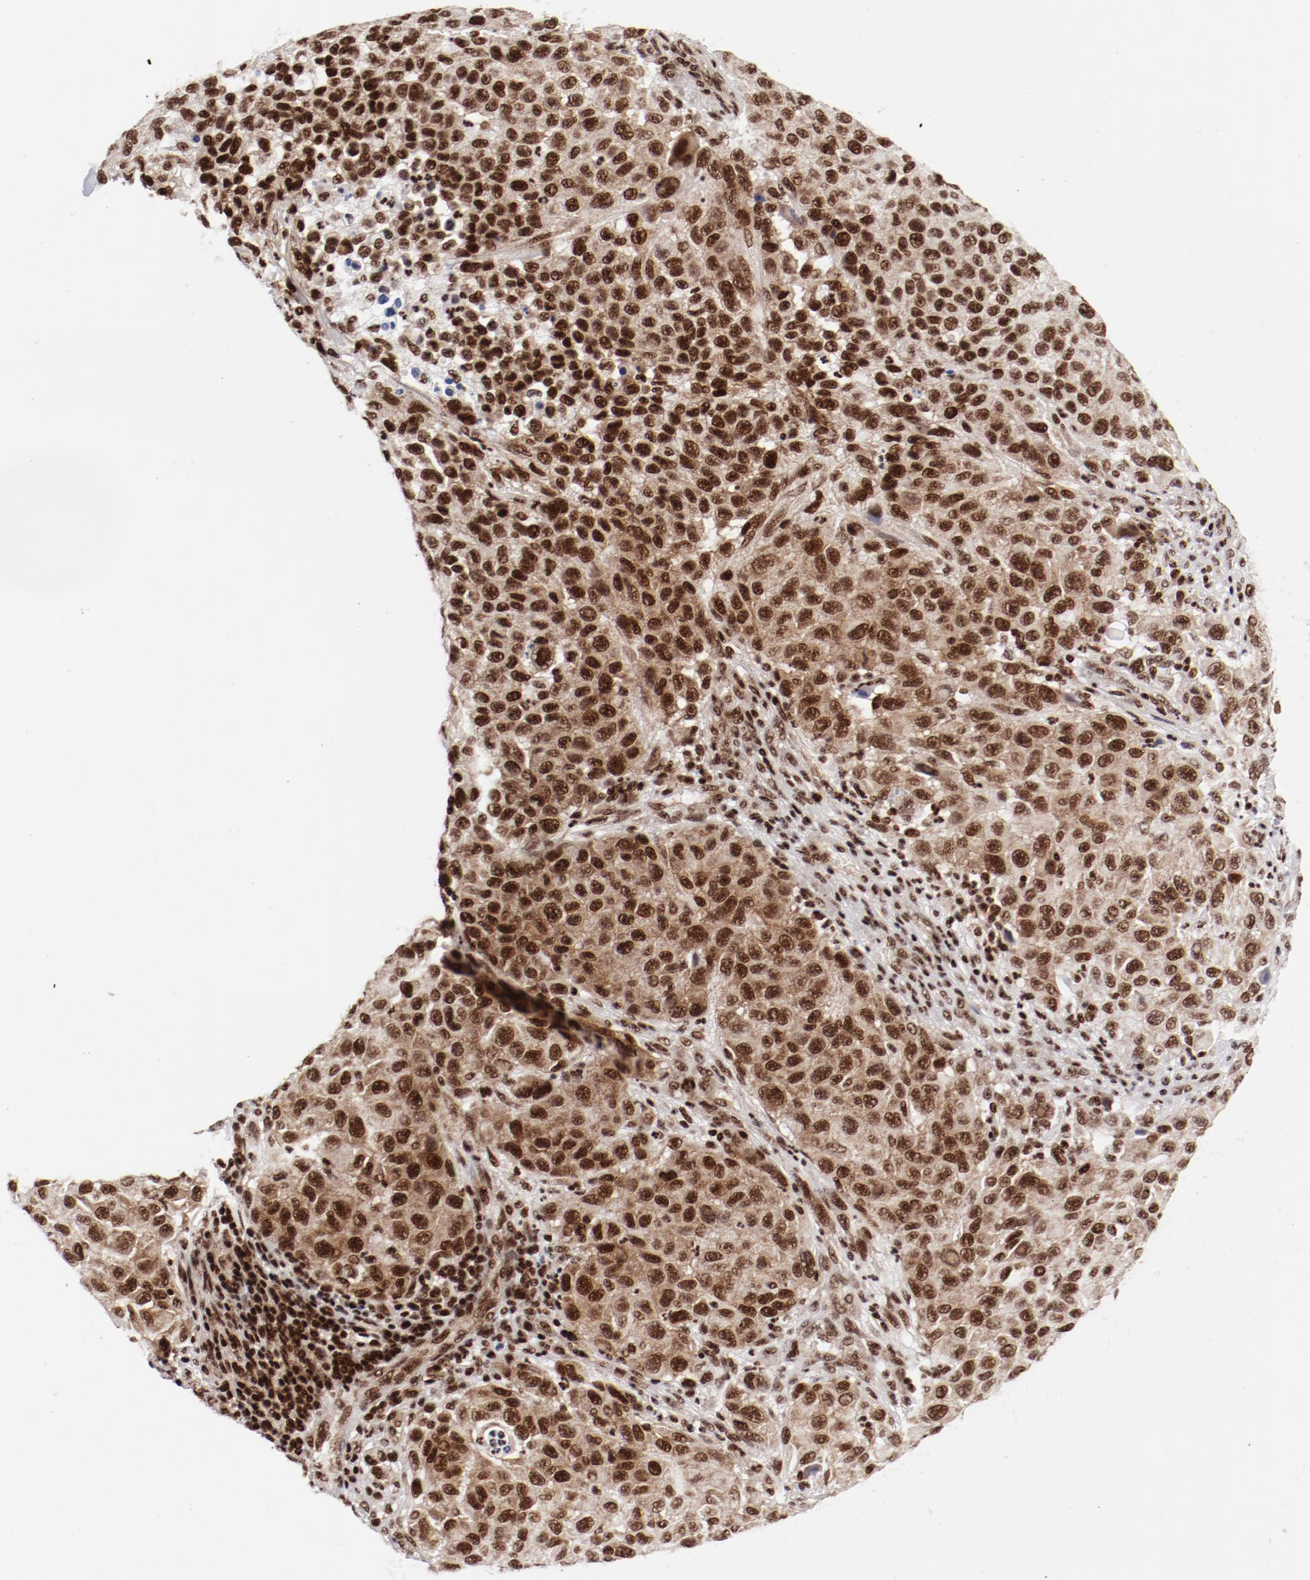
{"staining": {"intensity": "strong", "quantity": ">75%", "location": "nuclear"}, "tissue": "melanoma", "cell_type": "Tumor cells", "image_type": "cancer", "snomed": [{"axis": "morphology", "description": "Malignant melanoma, Metastatic site"}, {"axis": "topography", "description": "Lymph node"}], "caption": "Protein staining exhibits strong nuclear expression in about >75% of tumor cells in malignant melanoma (metastatic site). The protein is stained brown, and the nuclei are stained in blue (DAB IHC with brightfield microscopy, high magnification).", "gene": "NFYB", "patient": {"sex": "male", "age": 61}}